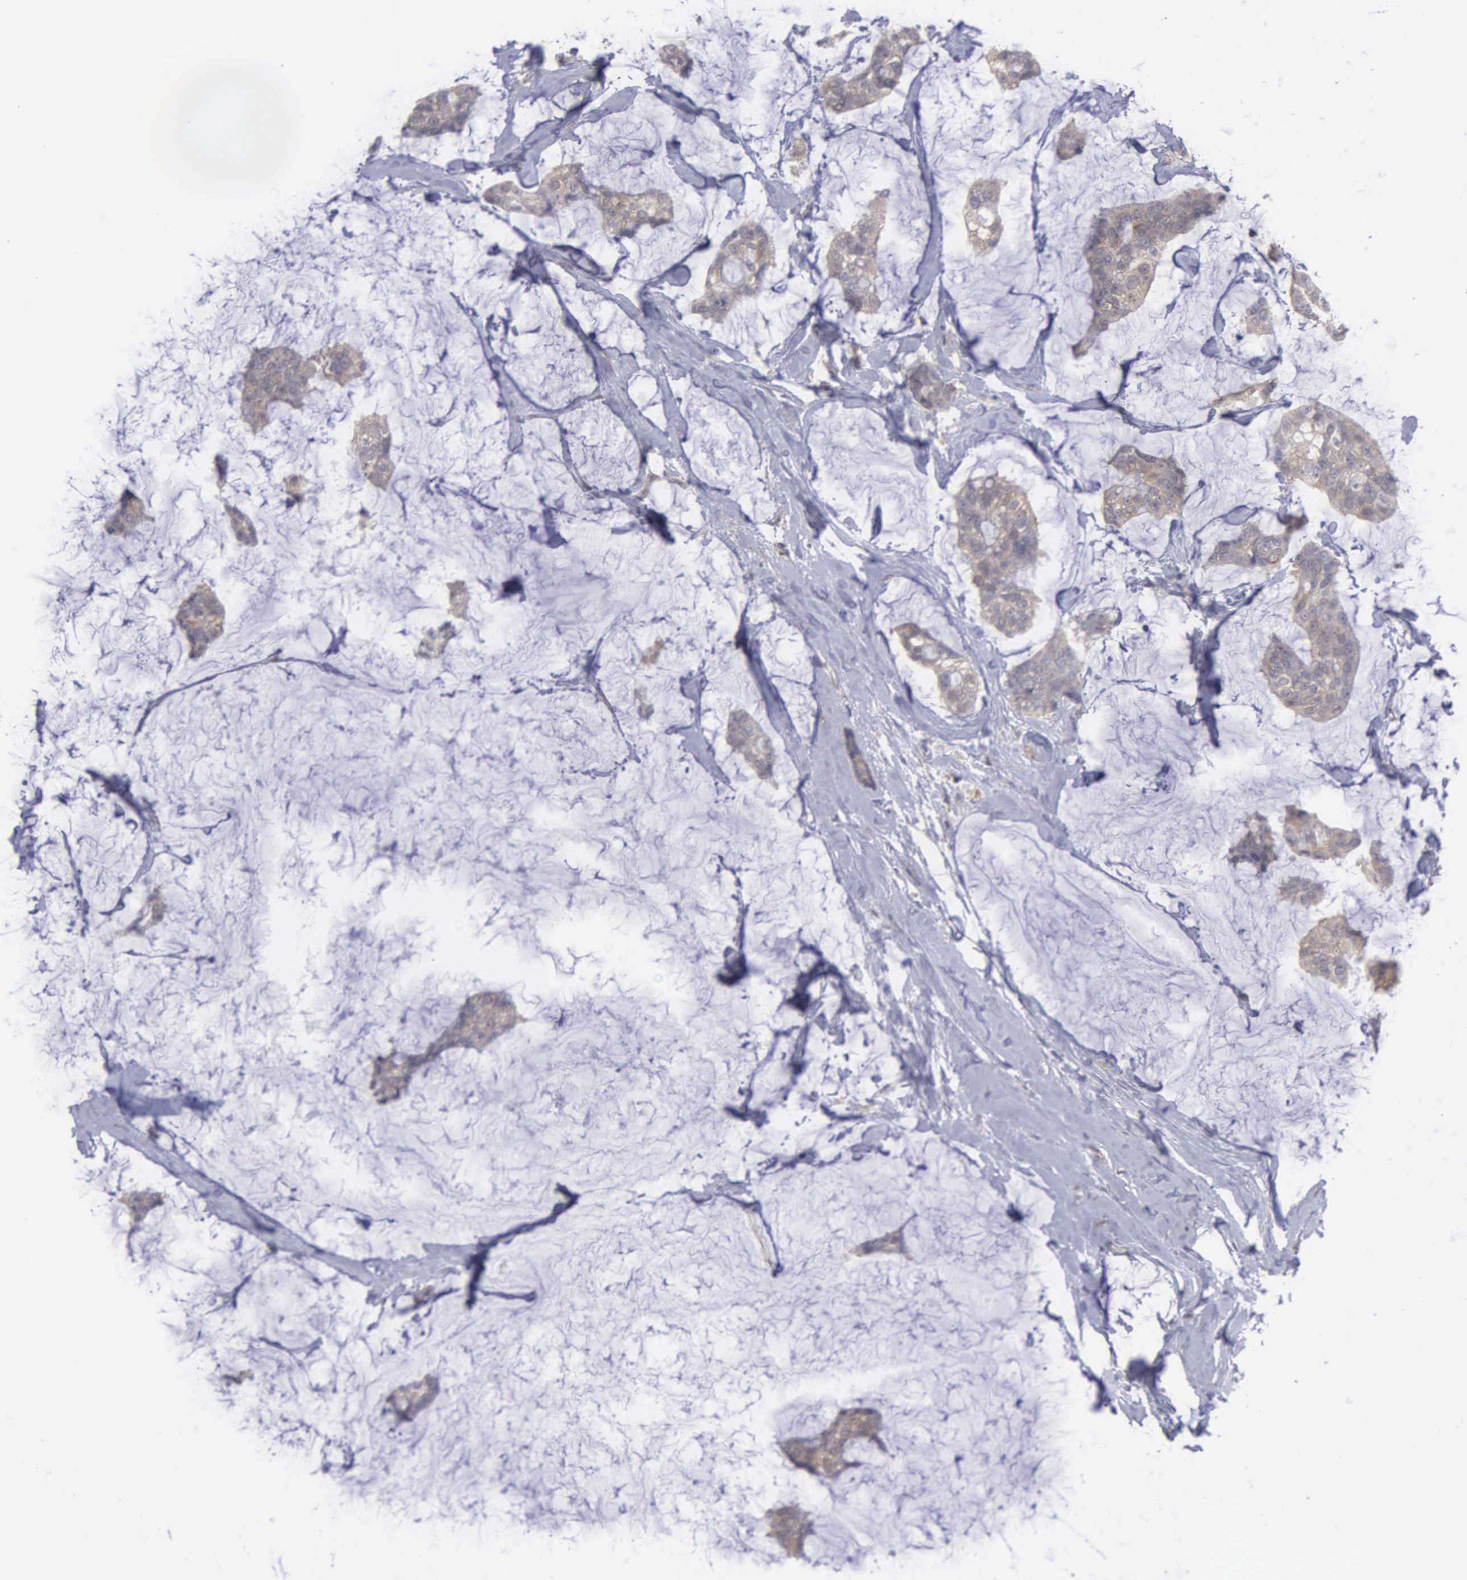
{"staining": {"intensity": "weak", "quantity": ">75%", "location": "cytoplasmic/membranous"}, "tissue": "breast cancer", "cell_type": "Tumor cells", "image_type": "cancer", "snomed": [{"axis": "morphology", "description": "Duct carcinoma"}, {"axis": "topography", "description": "Breast"}], "caption": "About >75% of tumor cells in breast intraductal carcinoma show weak cytoplasmic/membranous protein staining as visualized by brown immunohistochemical staining.", "gene": "RTL10", "patient": {"sex": "female", "age": 93}}